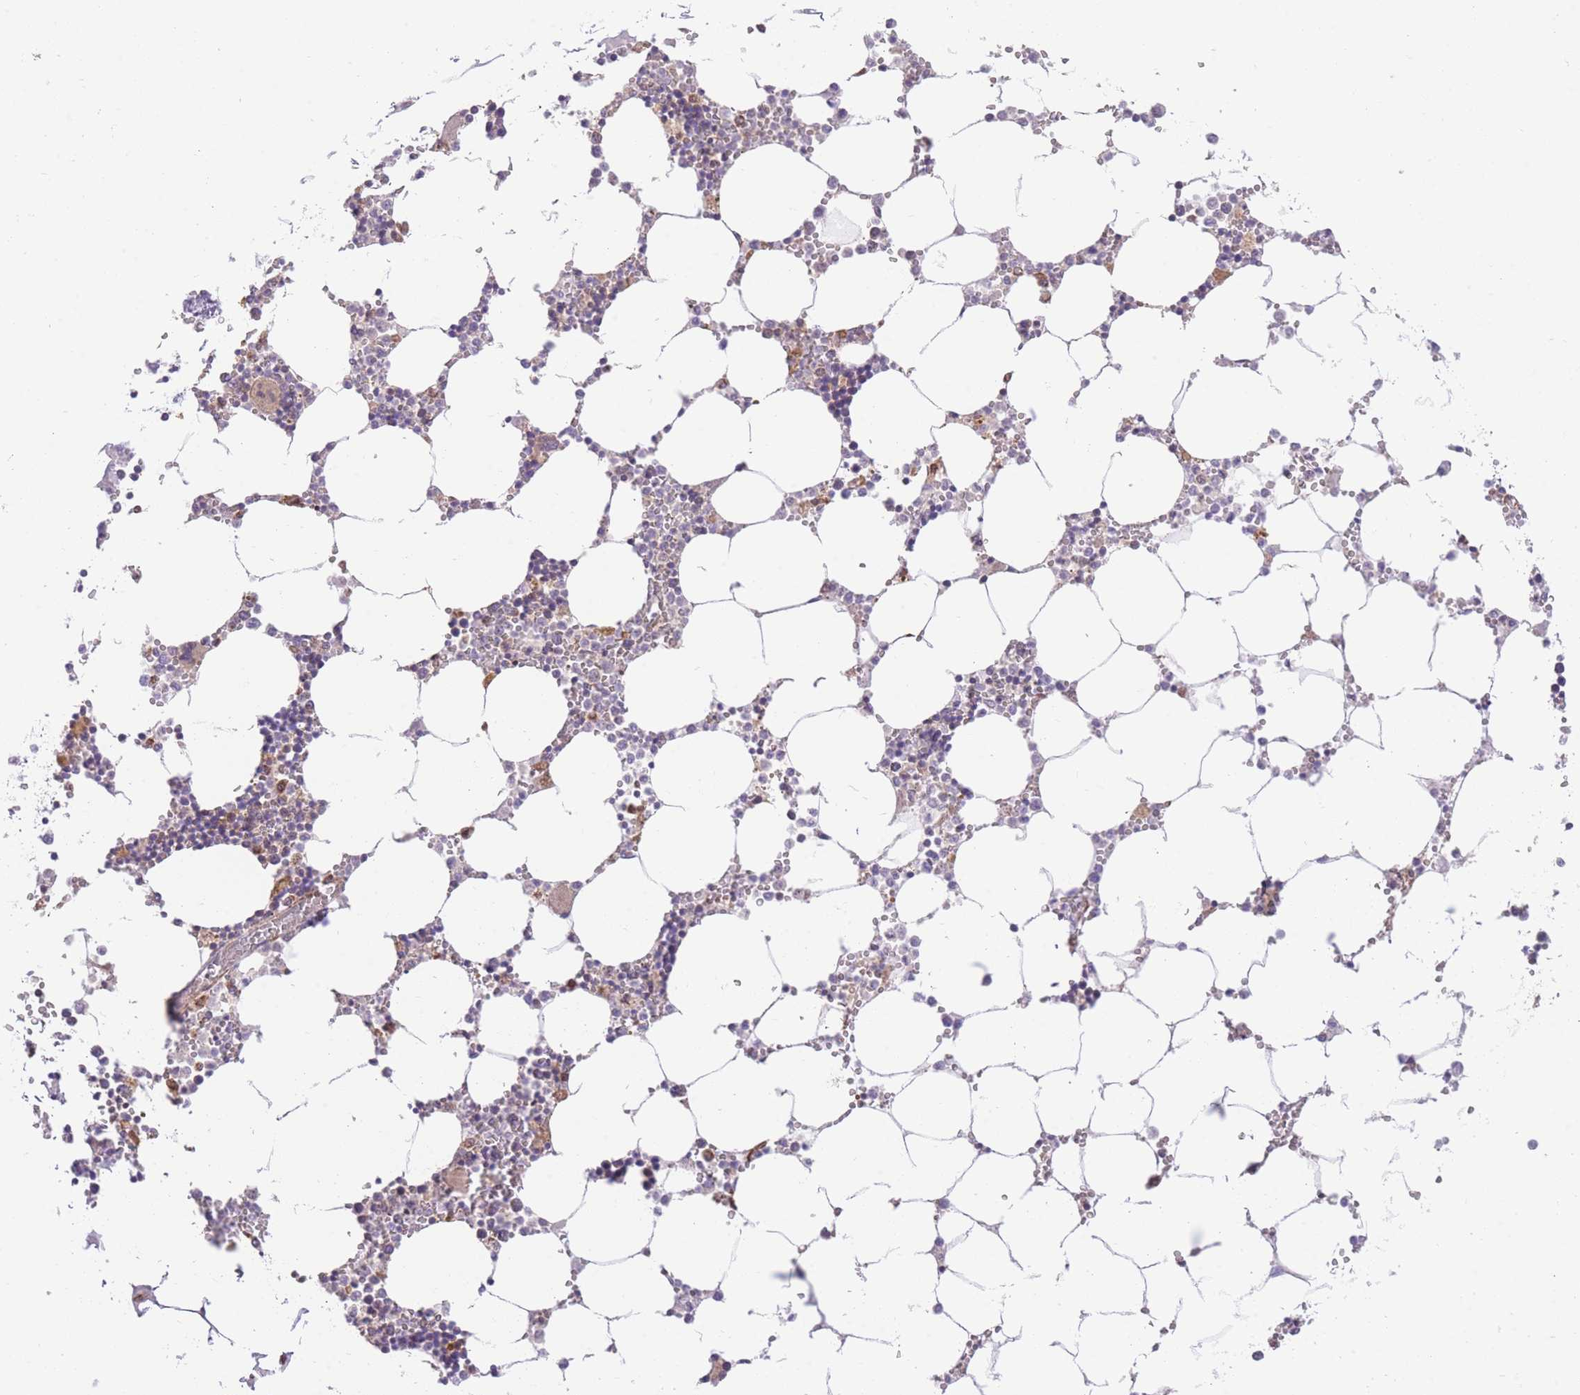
{"staining": {"intensity": "moderate", "quantity": "<25%", "location": "cytoplasmic/membranous"}, "tissue": "bone marrow", "cell_type": "Hematopoietic cells", "image_type": "normal", "snomed": [{"axis": "morphology", "description": "Normal tissue, NOS"}, {"axis": "topography", "description": "Bone marrow"}], "caption": "Immunohistochemical staining of unremarkable human bone marrow exhibits moderate cytoplasmic/membranous protein expression in approximately <25% of hematopoietic cells. The staining was performed using DAB (3,3'-diaminobenzidine) to visualize the protein expression in brown, while the nuclei were stained in blue with hematoxylin (Magnification: 20x).", "gene": "BOLA2B", "patient": {"sex": "male", "age": 54}}